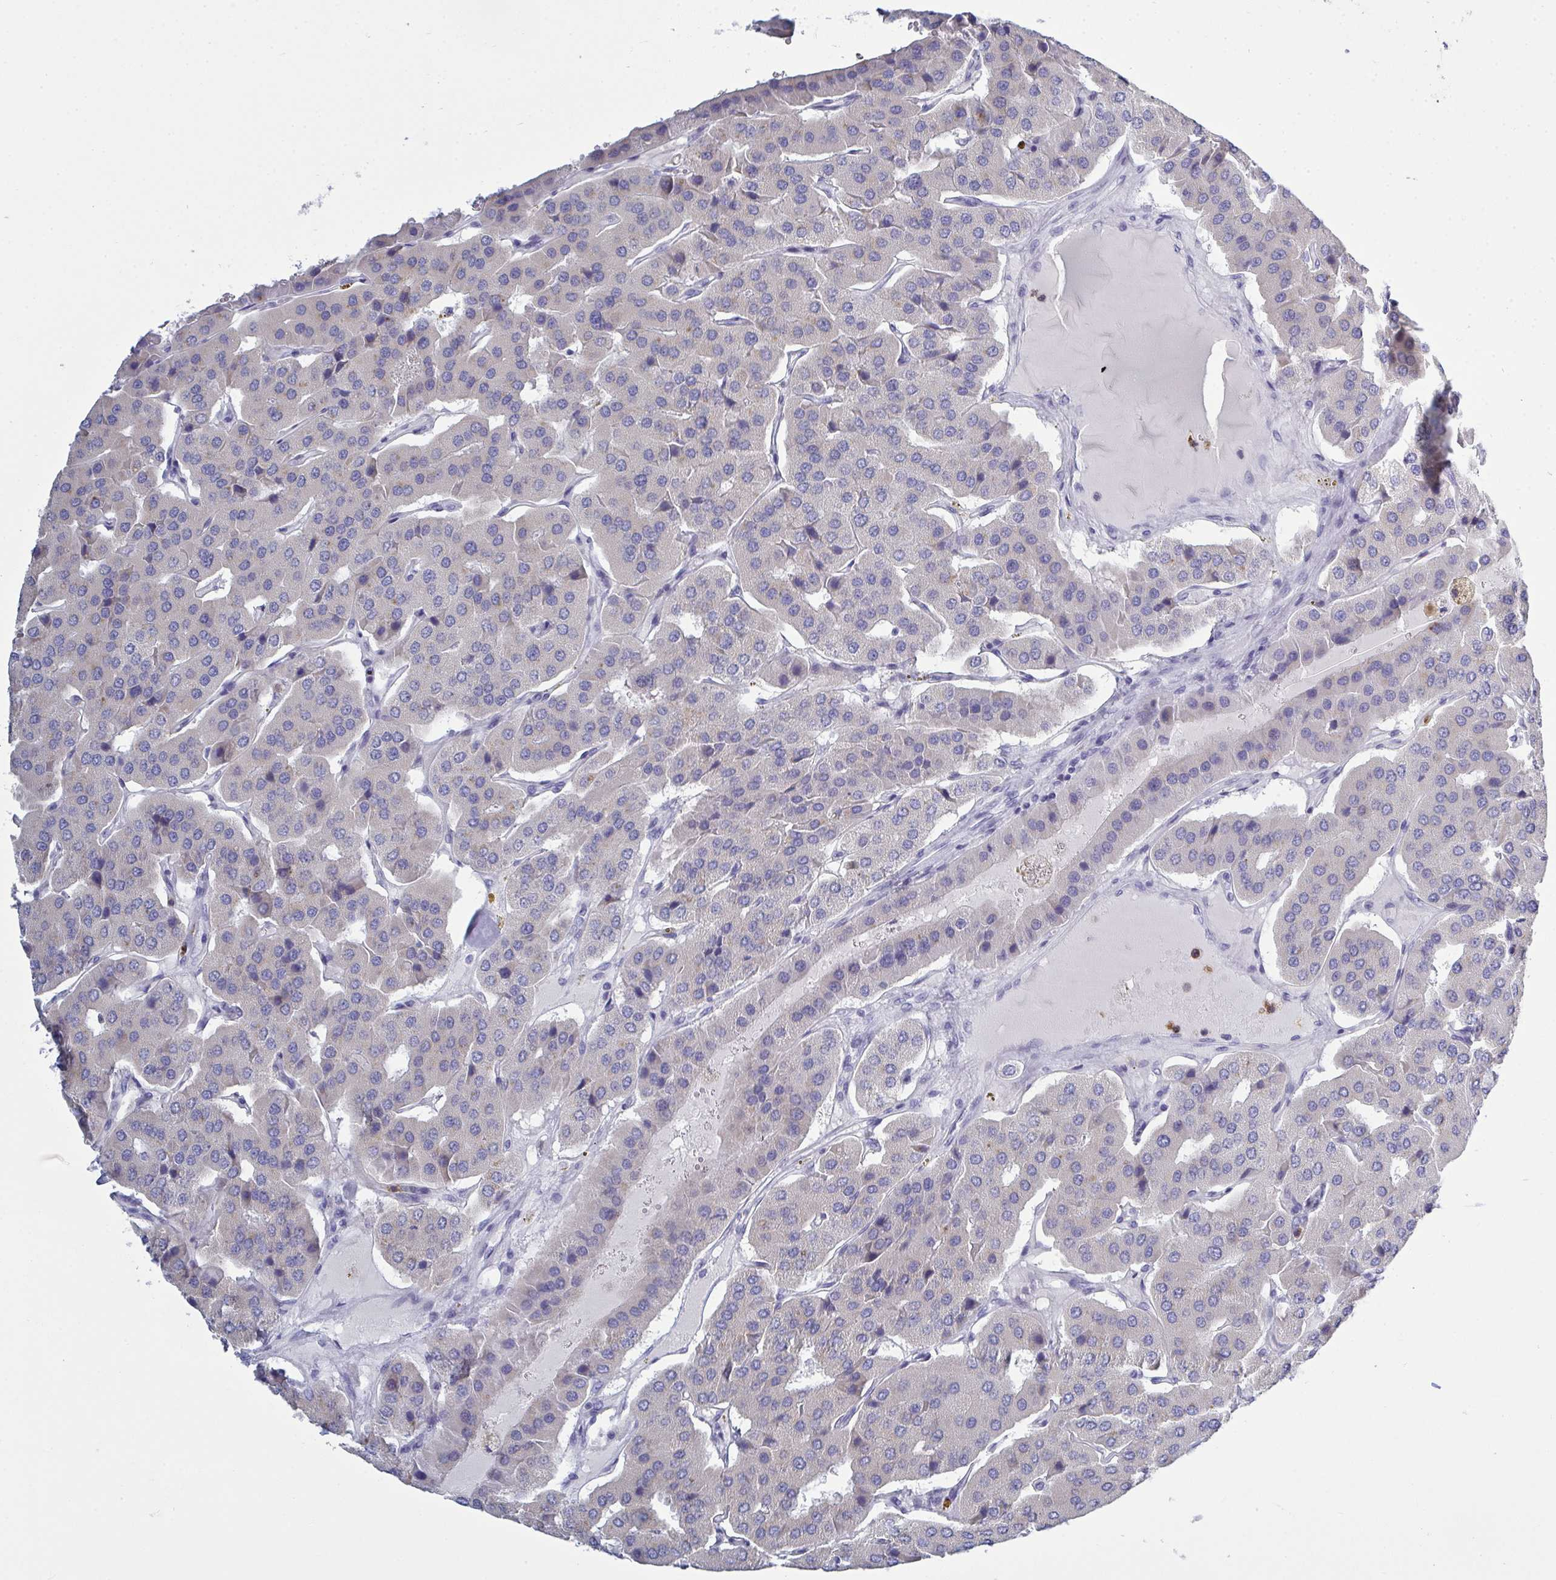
{"staining": {"intensity": "negative", "quantity": "none", "location": "none"}, "tissue": "parathyroid gland", "cell_type": "Glandular cells", "image_type": "normal", "snomed": [{"axis": "morphology", "description": "Normal tissue, NOS"}, {"axis": "morphology", "description": "Adenoma, NOS"}, {"axis": "topography", "description": "Parathyroid gland"}], "caption": "DAB (3,3'-diaminobenzidine) immunohistochemical staining of unremarkable parathyroid gland reveals no significant expression in glandular cells.", "gene": "SERPINB10", "patient": {"sex": "female", "age": 86}}